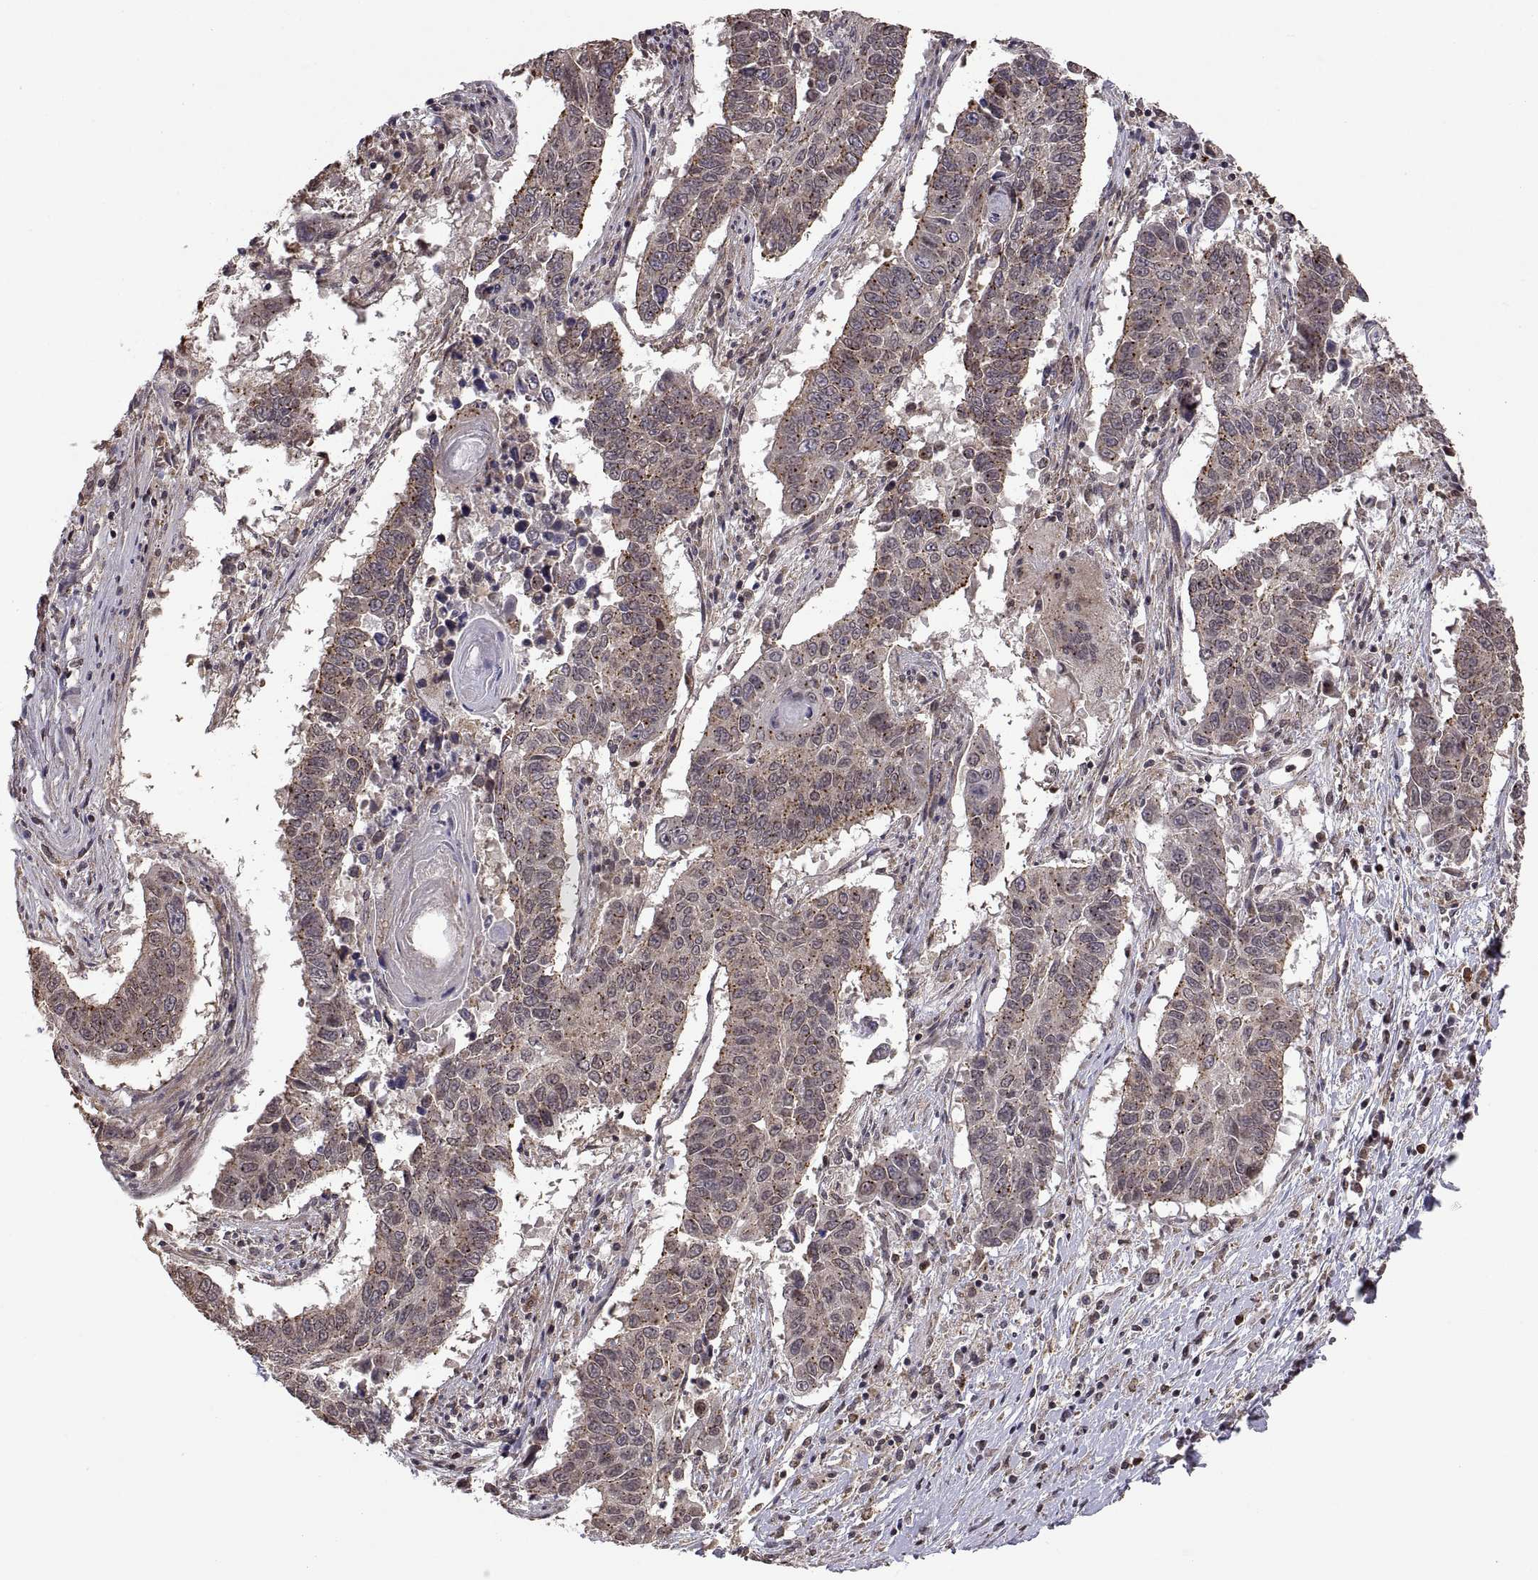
{"staining": {"intensity": "weak", "quantity": "25%-75%", "location": "cytoplasmic/membranous"}, "tissue": "lung cancer", "cell_type": "Tumor cells", "image_type": "cancer", "snomed": [{"axis": "morphology", "description": "Squamous cell carcinoma, NOS"}, {"axis": "topography", "description": "Lung"}], "caption": "High-magnification brightfield microscopy of lung cancer (squamous cell carcinoma) stained with DAB (brown) and counterstained with hematoxylin (blue). tumor cells exhibit weak cytoplasmic/membranous staining is identified in about25%-75% of cells.", "gene": "ZNRF2", "patient": {"sex": "male", "age": 73}}